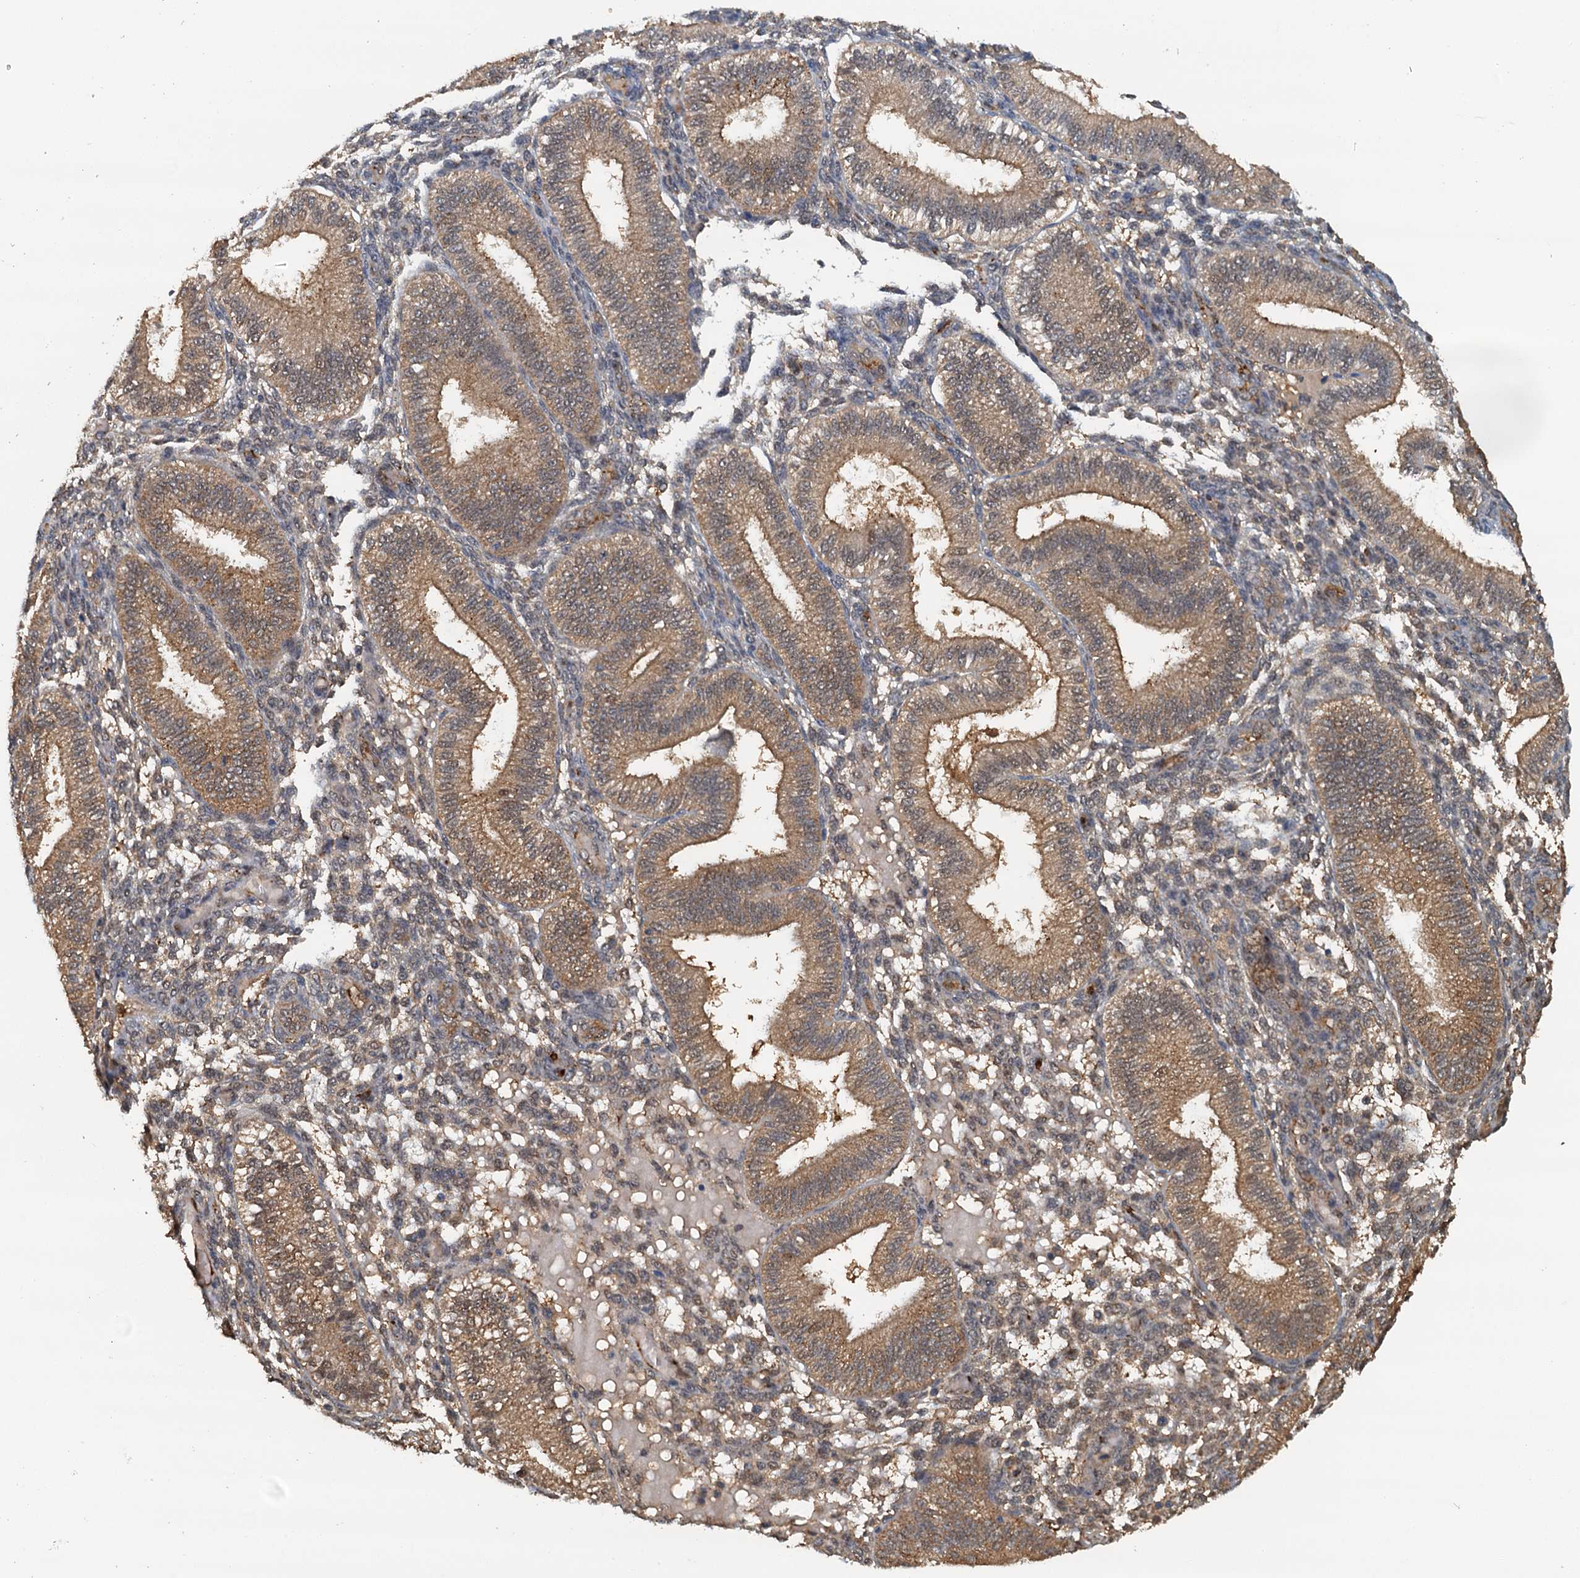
{"staining": {"intensity": "weak", "quantity": "<25%", "location": "cytoplasmic/membranous"}, "tissue": "endometrium", "cell_type": "Cells in endometrial stroma", "image_type": "normal", "snomed": [{"axis": "morphology", "description": "Normal tissue, NOS"}, {"axis": "topography", "description": "Endometrium"}], "caption": "A photomicrograph of human endometrium is negative for staining in cells in endometrial stroma.", "gene": "UBL7", "patient": {"sex": "female", "age": 39}}